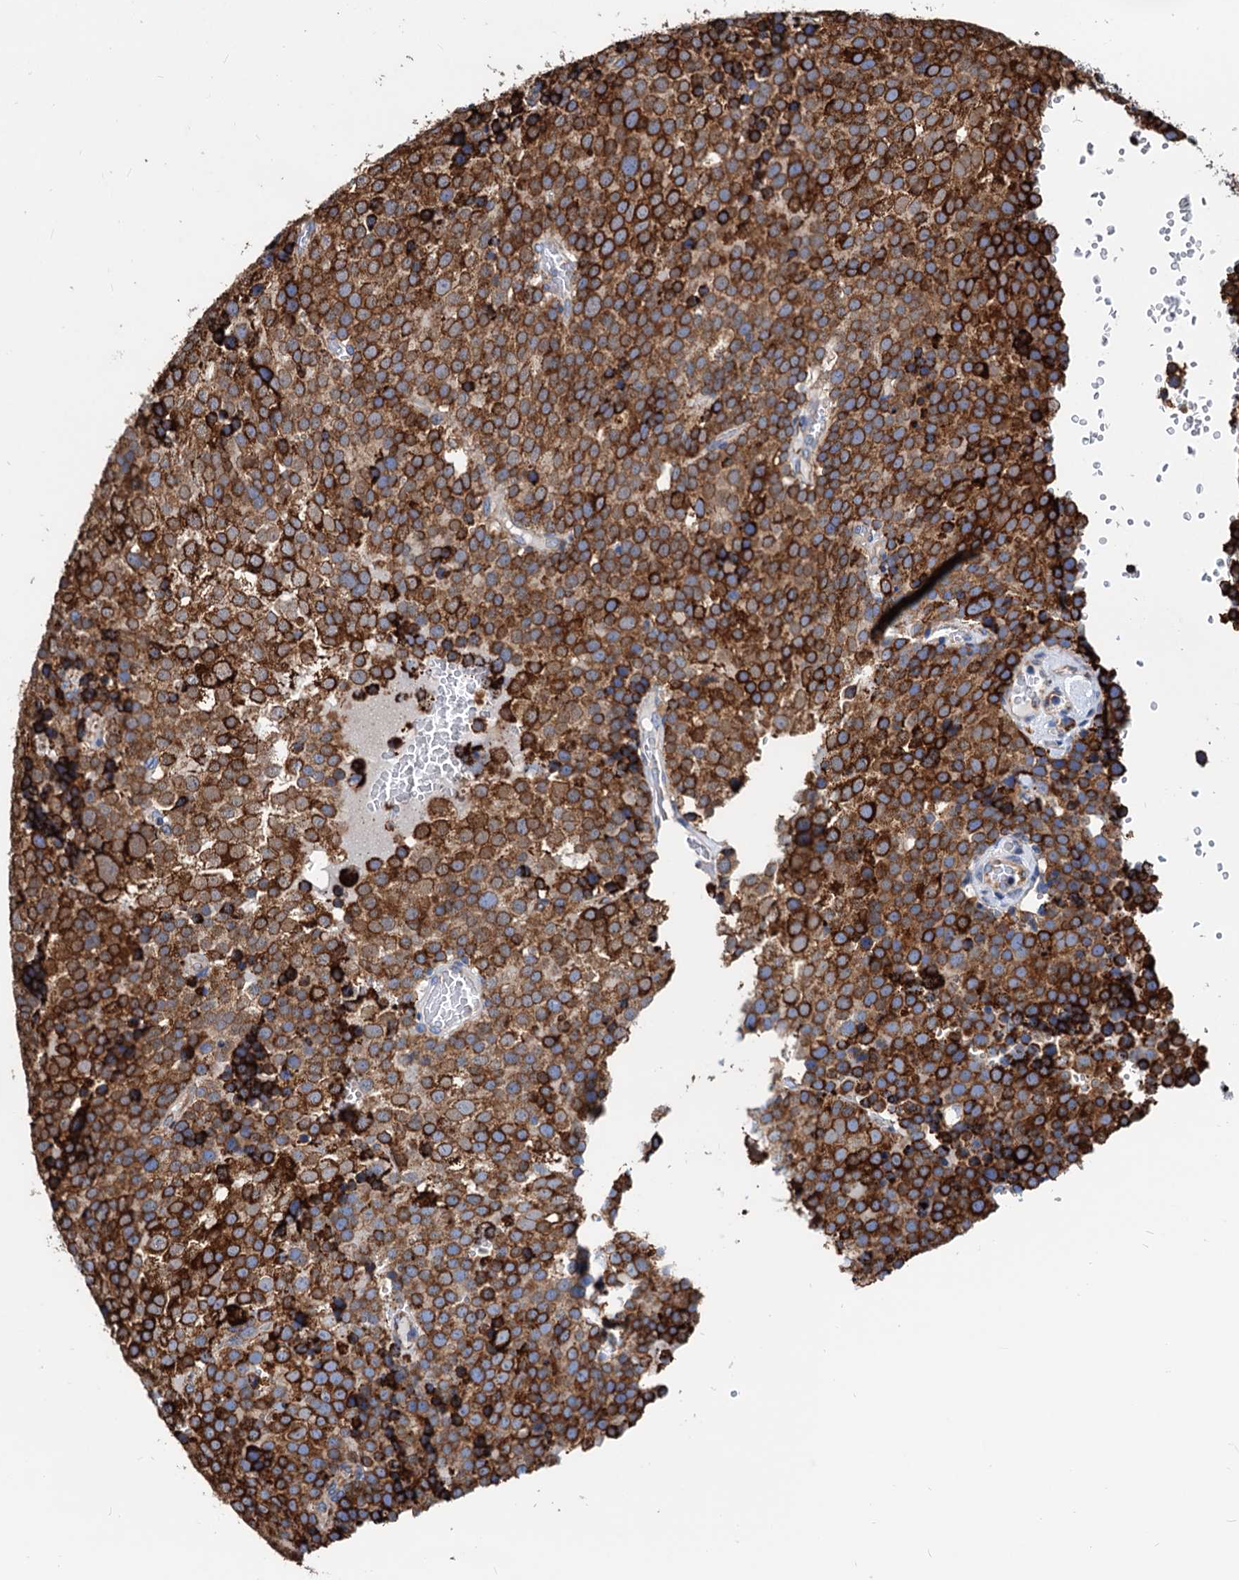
{"staining": {"intensity": "strong", "quantity": ">75%", "location": "cytoplasmic/membranous"}, "tissue": "testis cancer", "cell_type": "Tumor cells", "image_type": "cancer", "snomed": [{"axis": "morphology", "description": "Seminoma, NOS"}, {"axis": "topography", "description": "Testis"}], "caption": "The micrograph exhibits a brown stain indicating the presence of a protein in the cytoplasmic/membranous of tumor cells in testis cancer (seminoma).", "gene": "HSPA5", "patient": {"sex": "male", "age": 71}}